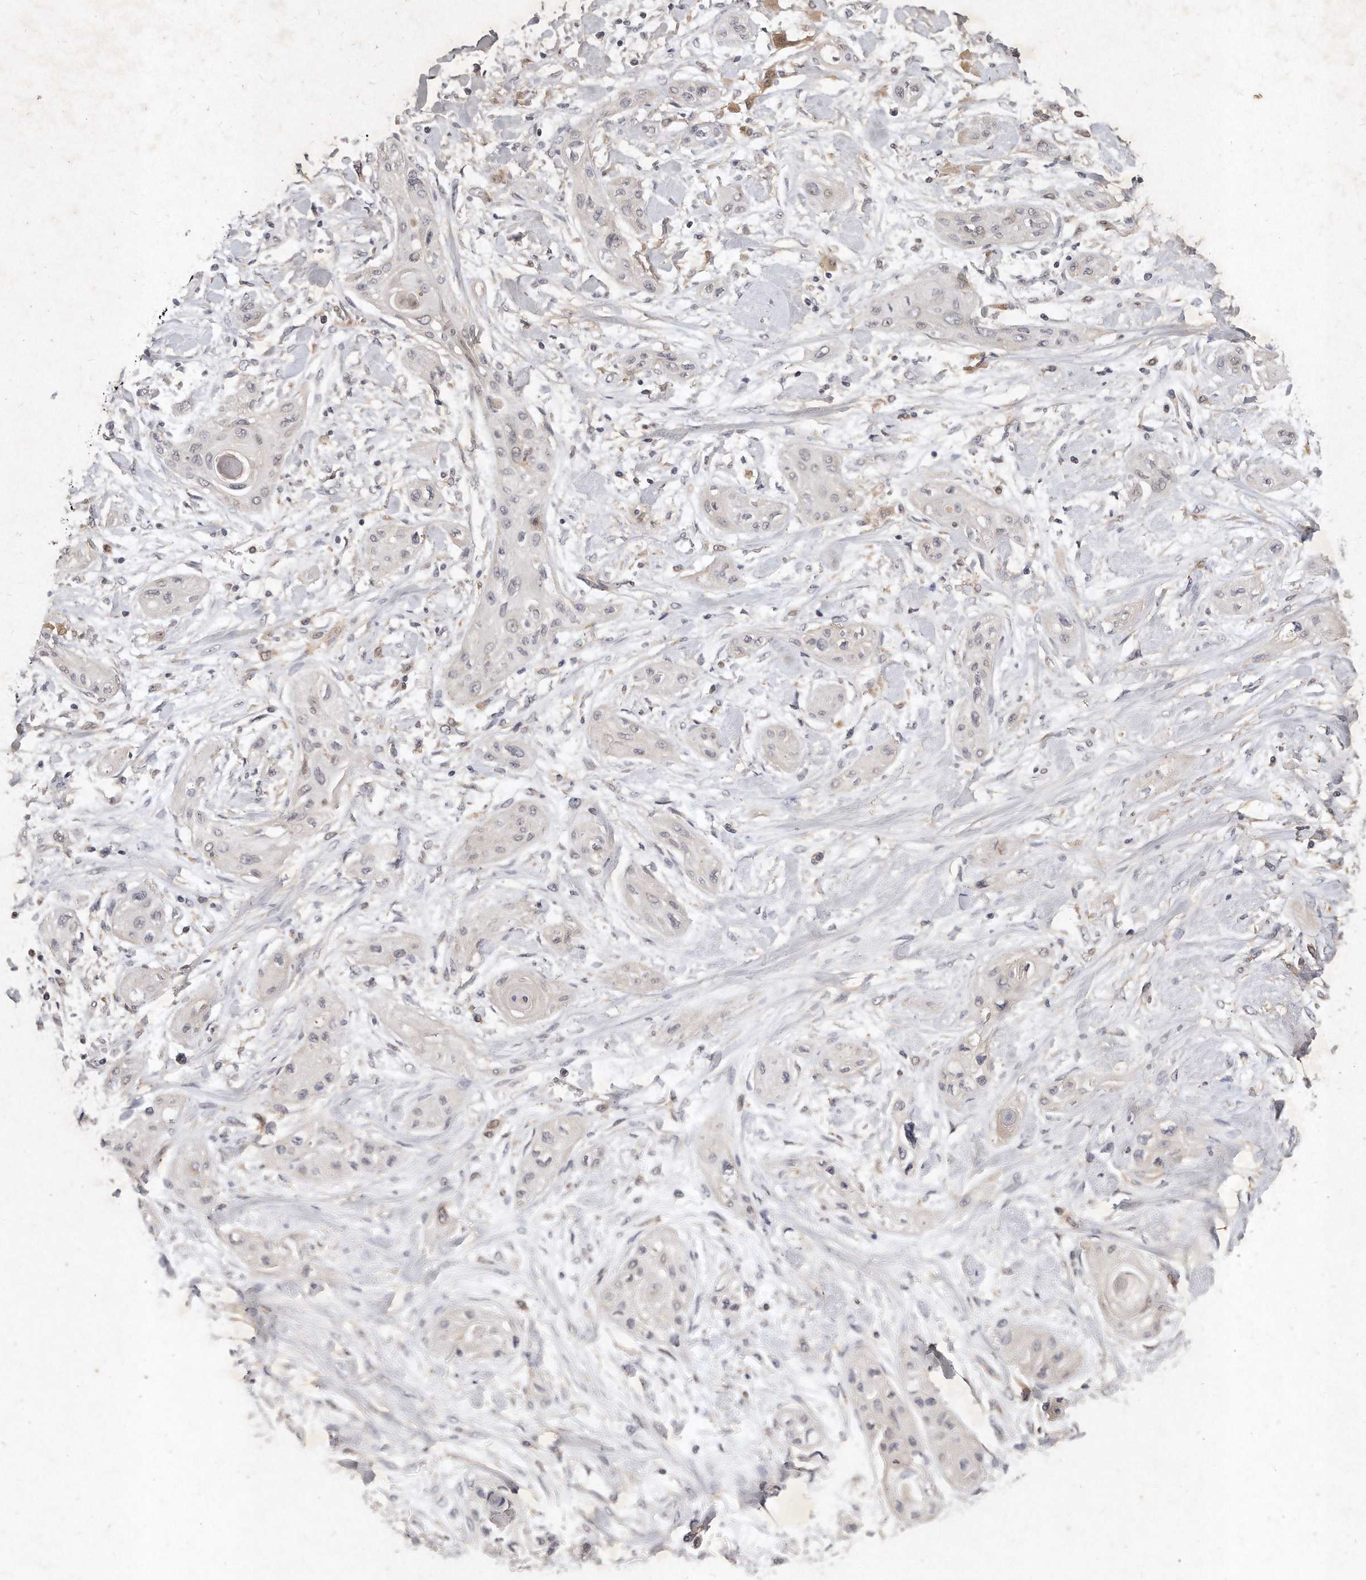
{"staining": {"intensity": "negative", "quantity": "none", "location": "none"}, "tissue": "lung cancer", "cell_type": "Tumor cells", "image_type": "cancer", "snomed": [{"axis": "morphology", "description": "Squamous cell carcinoma, NOS"}, {"axis": "topography", "description": "Lung"}], "caption": "Immunohistochemistry (IHC) of squamous cell carcinoma (lung) demonstrates no expression in tumor cells. Brightfield microscopy of immunohistochemistry (IHC) stained with DAB (3,3'-diaminobenzidine) (brown) and hematoxylin (blue), captured at high magnification.", "gene": "LGALS8", "patient": {"sex": "female", "age": 47}}